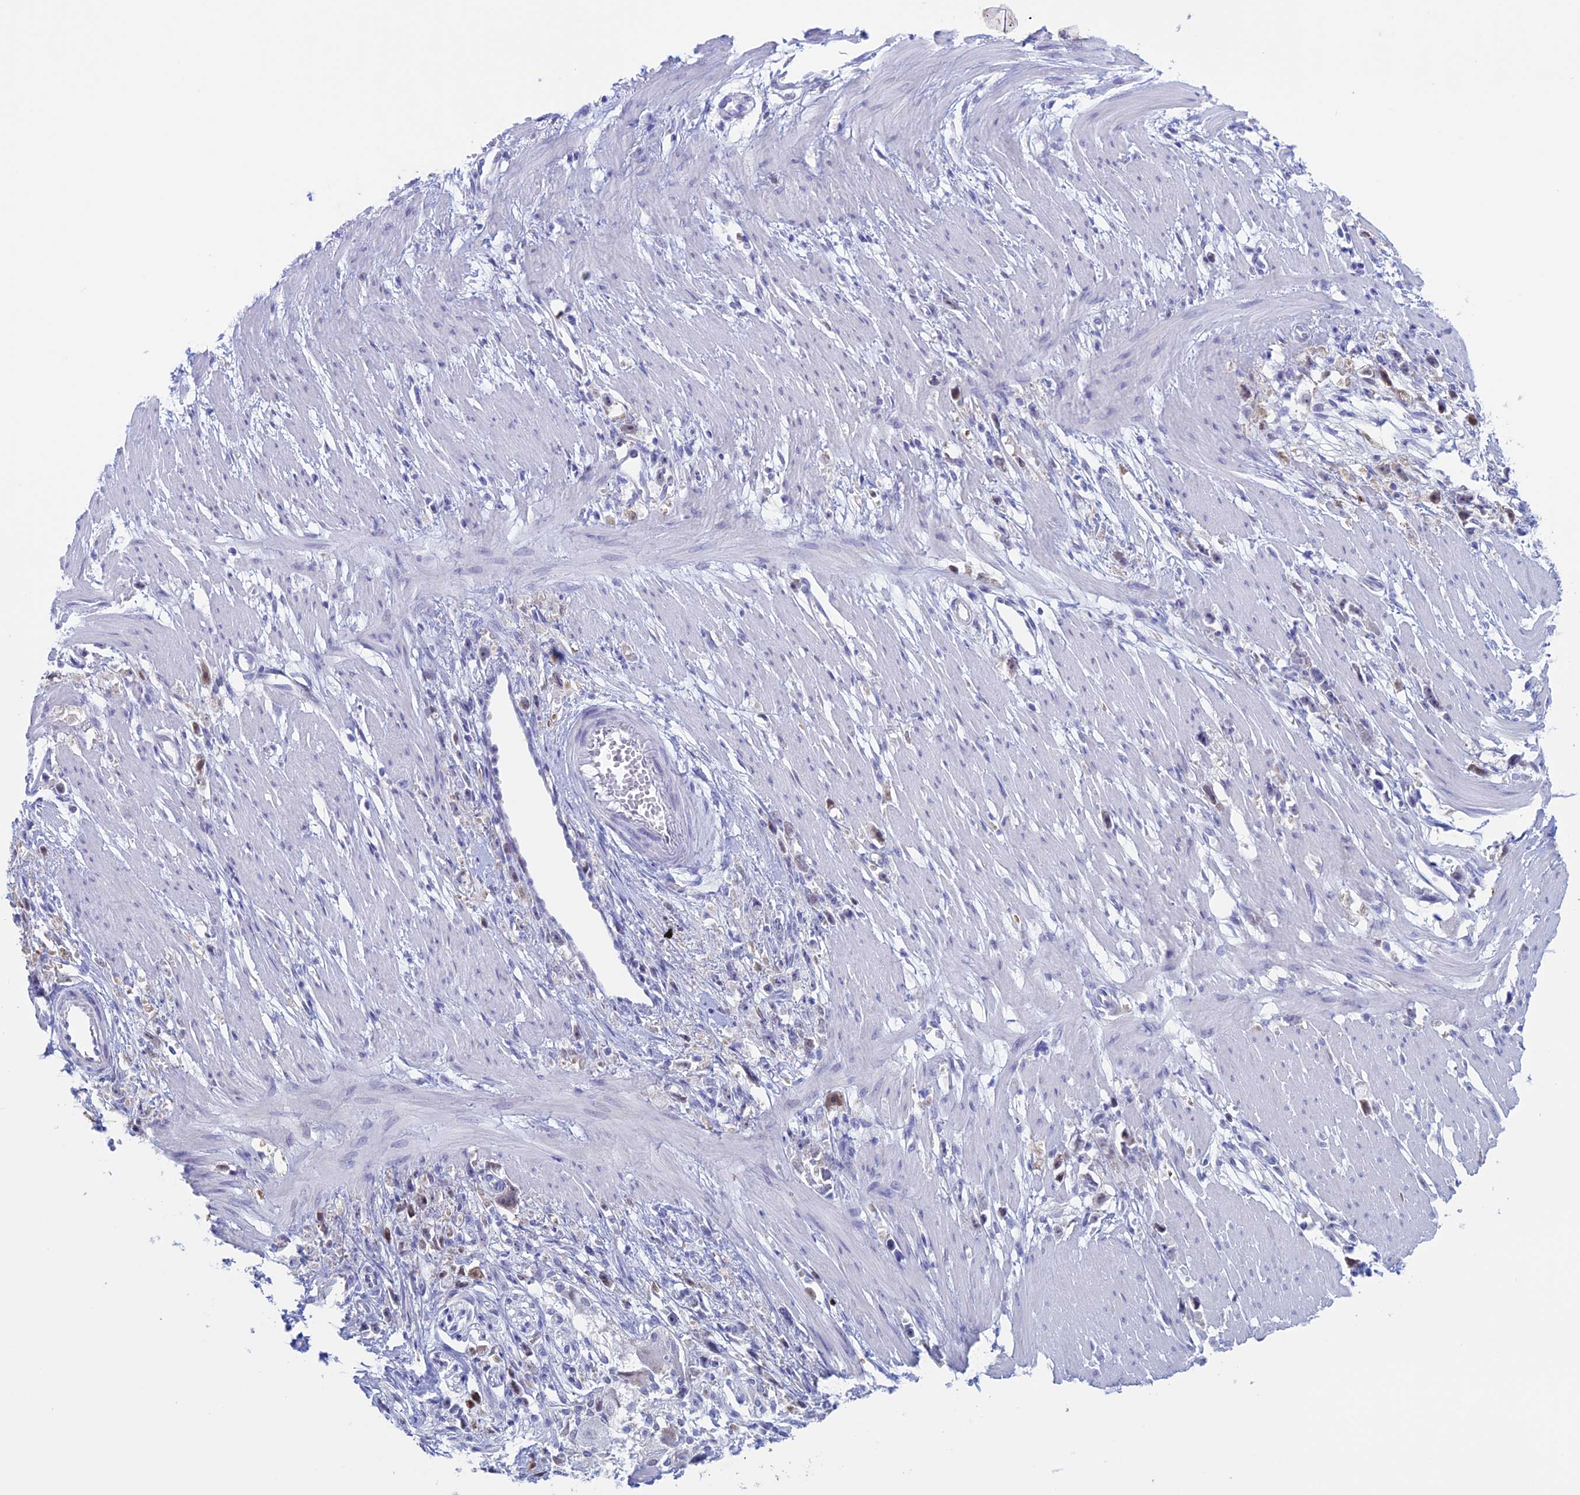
{"staining": {"intensity": "weak", "quantity": "25%-75%", "location": "cytoplasmic/membranous,nuclear"}, "tissue": "stomach cancer", "cell_type": "Tumor cells", "image_type": "cancer", "snomed": [{"axis": "morphology", "description": "Adenocarcinoma, NOS"}, {"axis": "topography", "description": "Stomach"}], "caption": "Protein staining shows weak cytoplasmic/membranous and nuclear staining in about 25%-75% of tumor cells in stomach cancer.", "gene": "LHFPL2", "patient": {"sex": "female", "age": 59}}